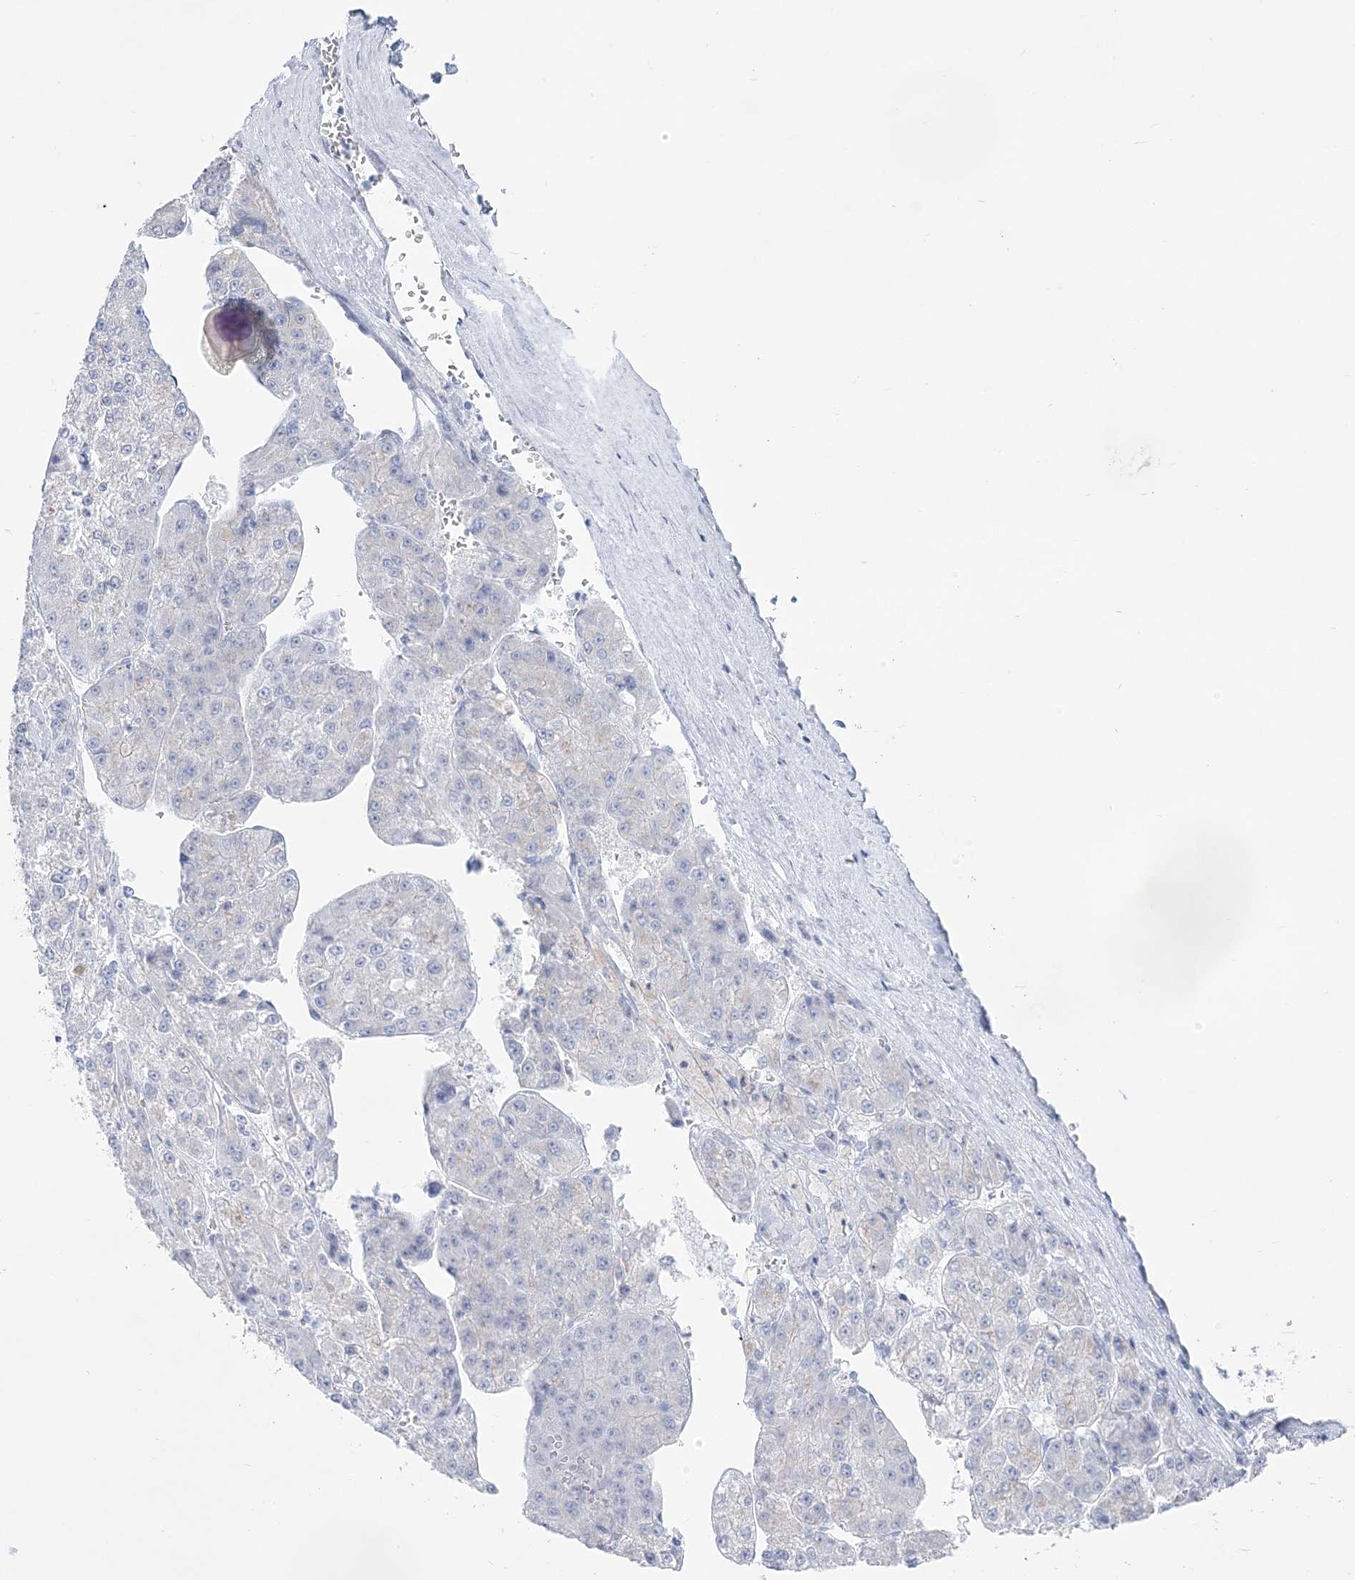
{"staining": {"intensity": "negative", "quantity": "none", "location": "none"}, "tissue": "liver cancer", "cell_type": "Tumor cells", "image_type": "cancer", "snomed": [{"axis": "morphology", "description": "Carcinoma, Hepatocellular, NOS"}, {"axis": "topography", "description": "Liver"}], "caption": "This is an IHC histopathology image of human hepatocellular carcinoma (liver). There is no expression in tumor cells.", "gene": "ZNF843", "patient": {"sex": "female", "age": 73}}